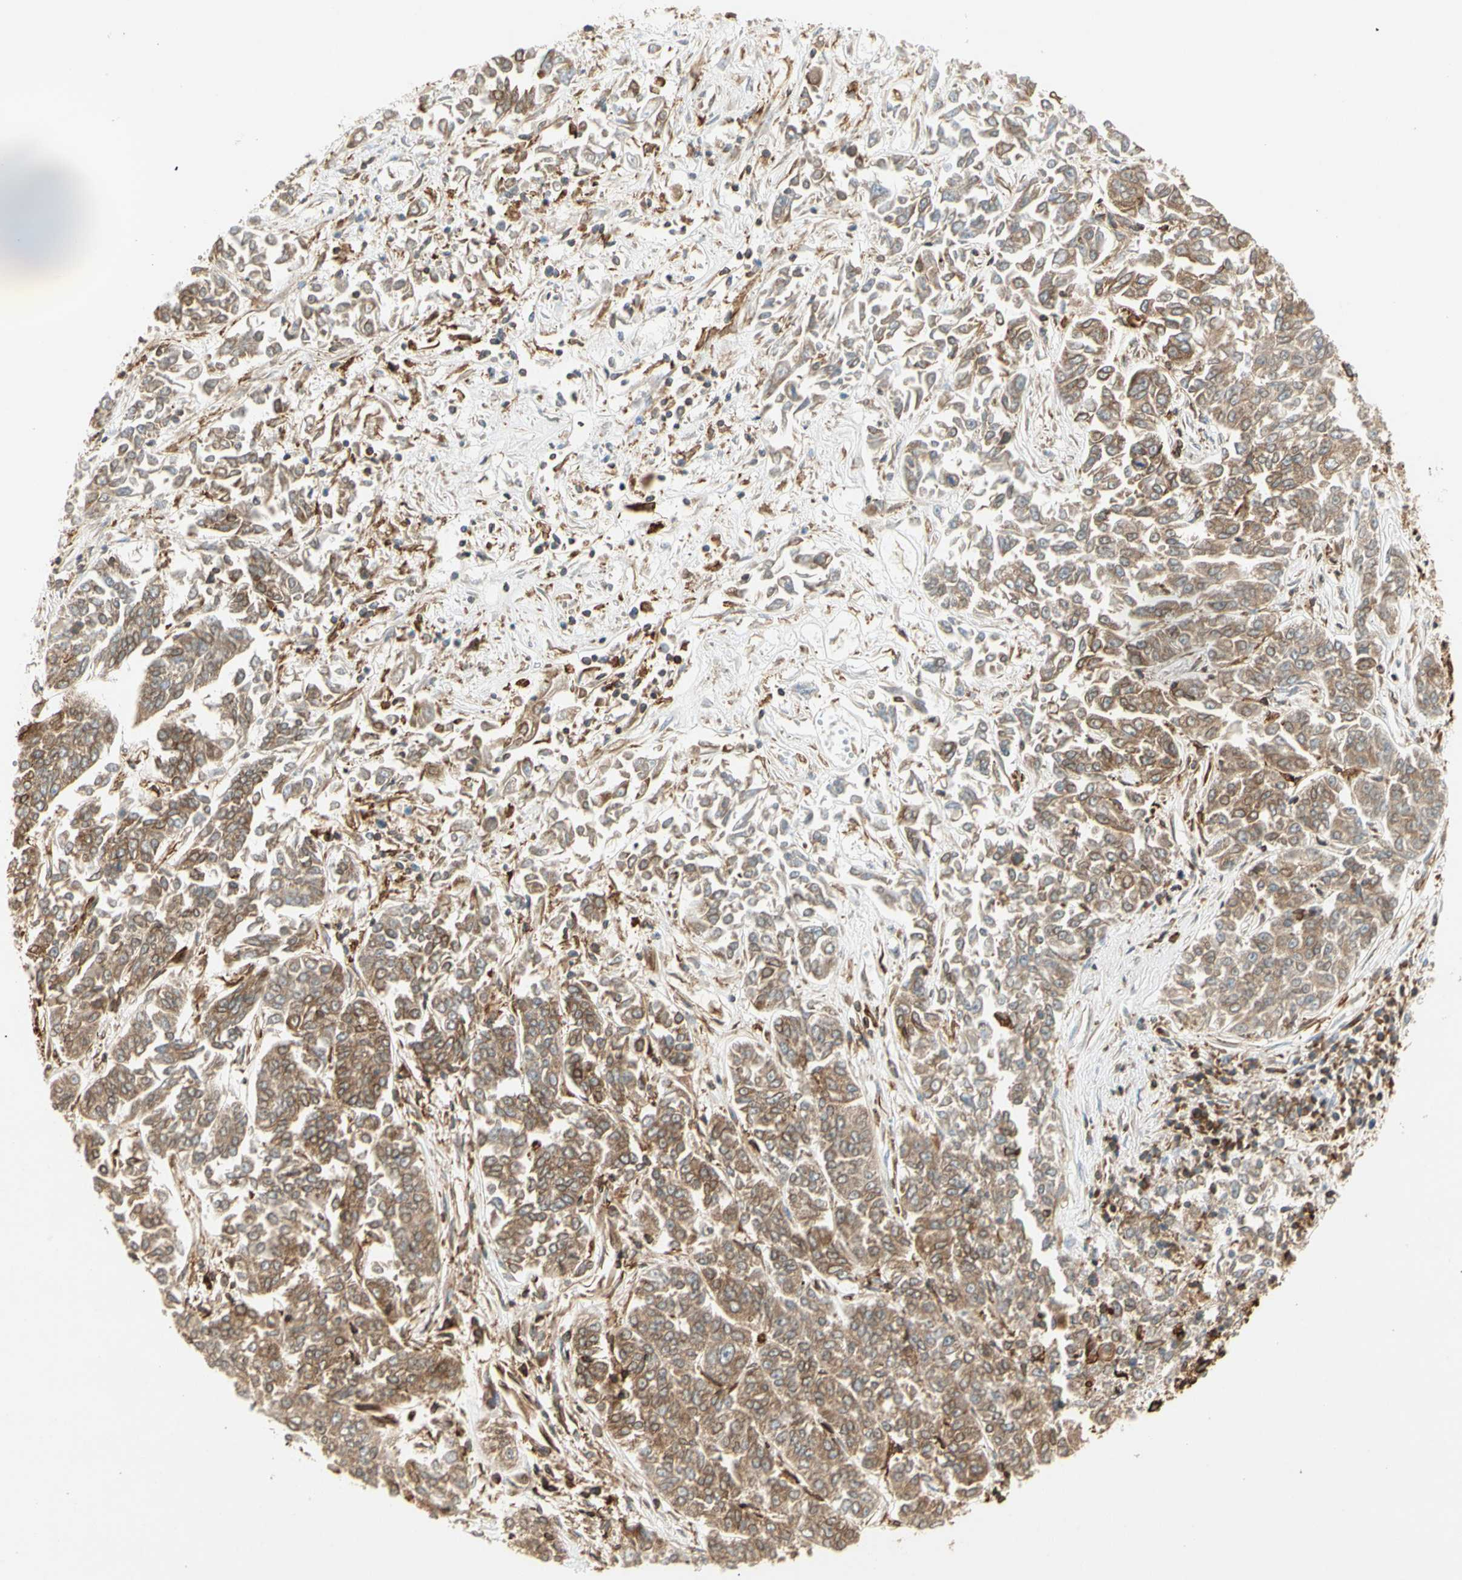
{"staining": {"intensity": "moderate", "quantity": ">75%", "location": "cytoplasmic/membranous"}, "tissue": "lung cancer", "cell_type": "Tumor cells", "image_type": "cancer", "snomed": [{"axis": "morphology", "description": "Adenocarcinoma, NOS"}, {"axis": "topography", "description": "Lung"}], "caption": "Lung cancer (adenocarcinoma) stained with DAB (3,3'-diaminobenzidine) immunohistochemistry (IHC) demonstrates medium levels of moderate cytoplasmic/membranous positivity in about >75% of tumor cells.", "gene": "TAPBP", "patient": {"sex": "male", "age": 84}}